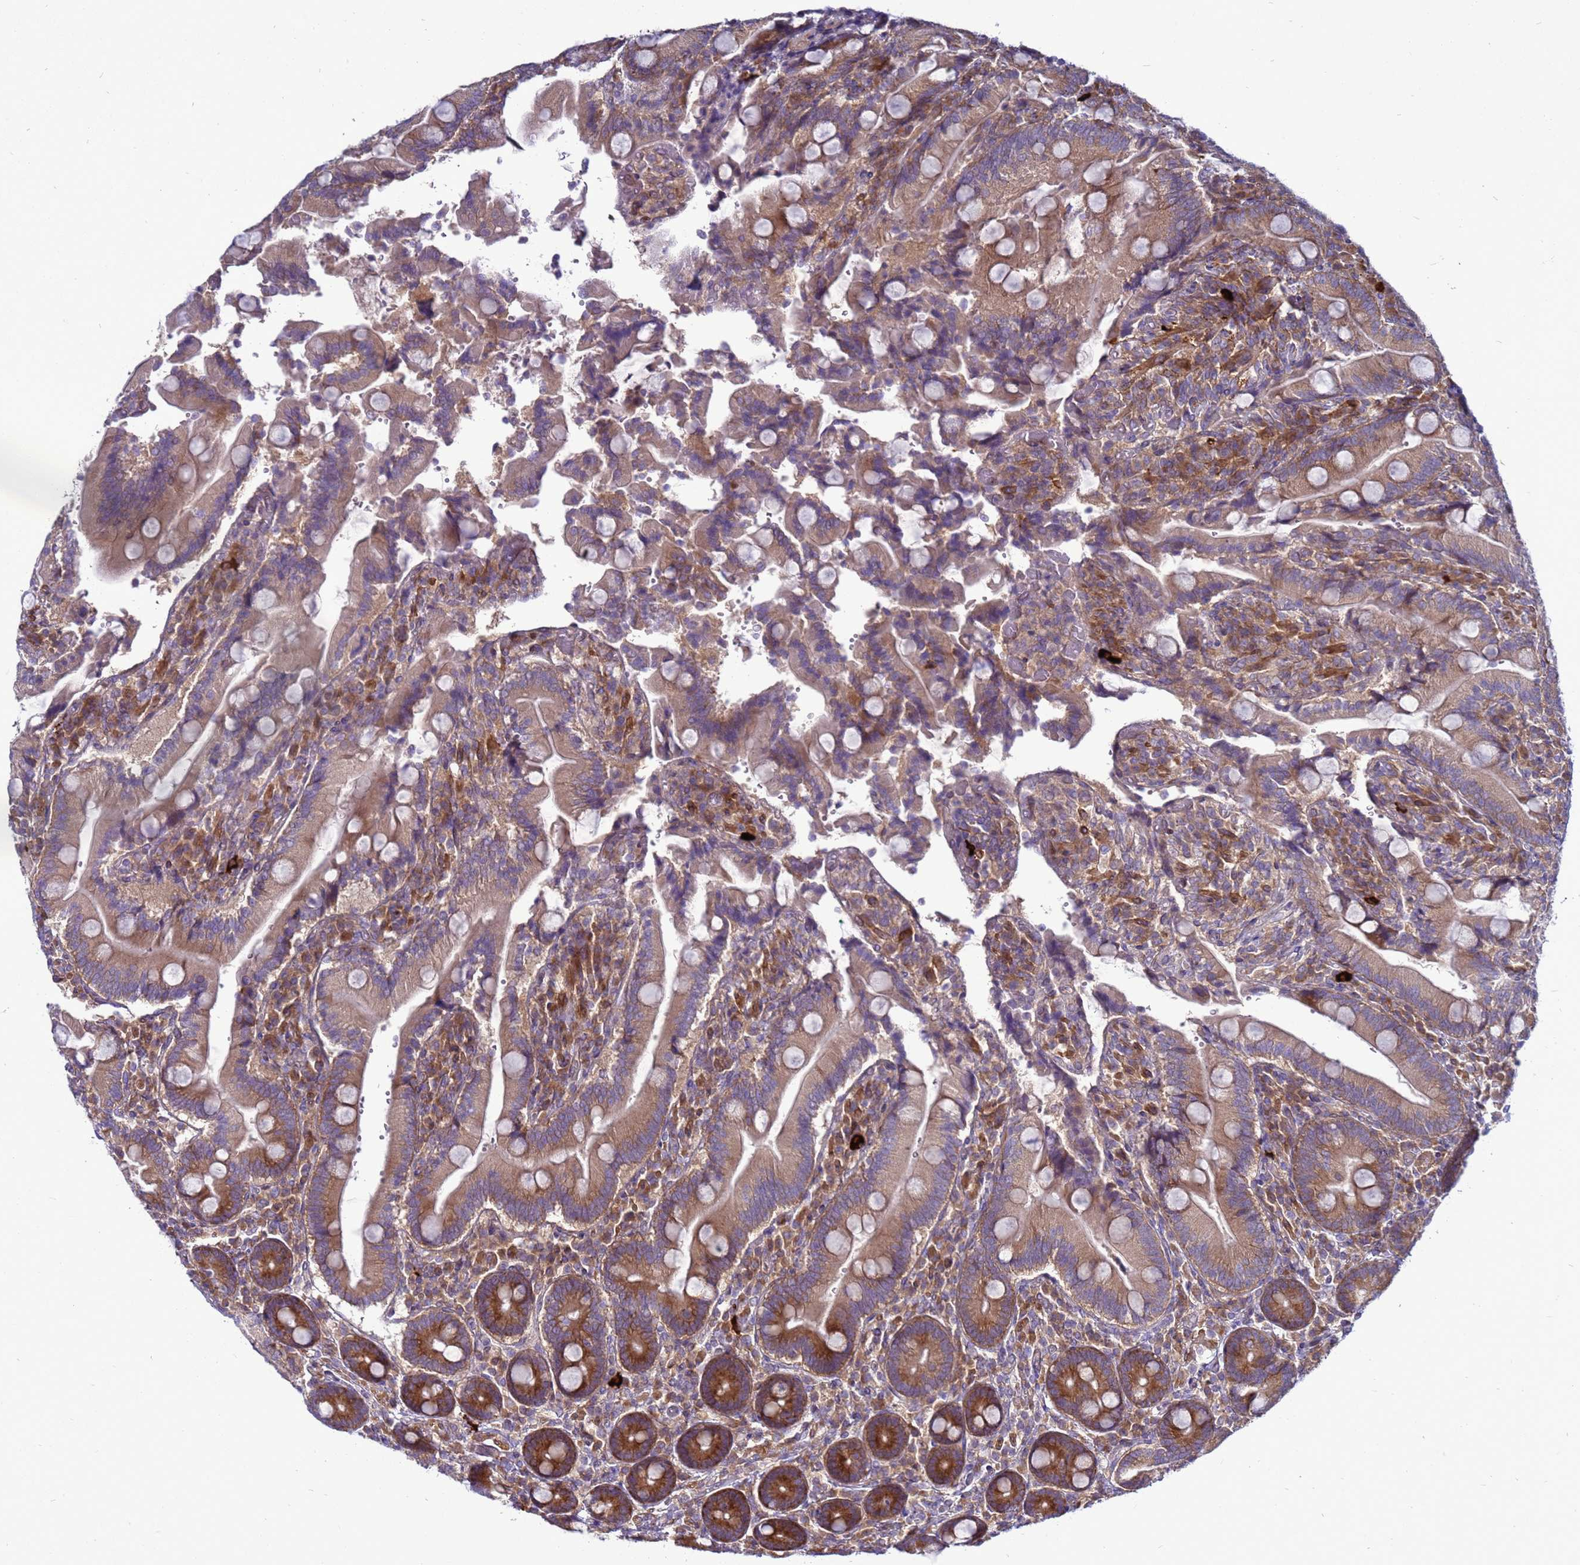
{"staining": {"intensity": "strong", "quantity": ">75%", "location": "cytoplasmic/membranous"}, "tissue": "duodenum", "cell_type": "Glandular cells", "image_type": "normal", "snomed": [{"axis": "morphology", "description": "Normal tissue, NOS"}, {"axis": "topography", "description": "Duodenum"}], "caption": "Protein expression analysis of benign human duodenum reveals strong cytoplasmic/membranous staining in approximately >75% of glandular cells. The protein is stained brown, and the nuclei are stained in blue (DAB (3,3'-diaminobenzidine) IHC with brightfield microscopy, high magnification).", "gene": "MON1B", "patient": {"sex": "female", "age": 62}}